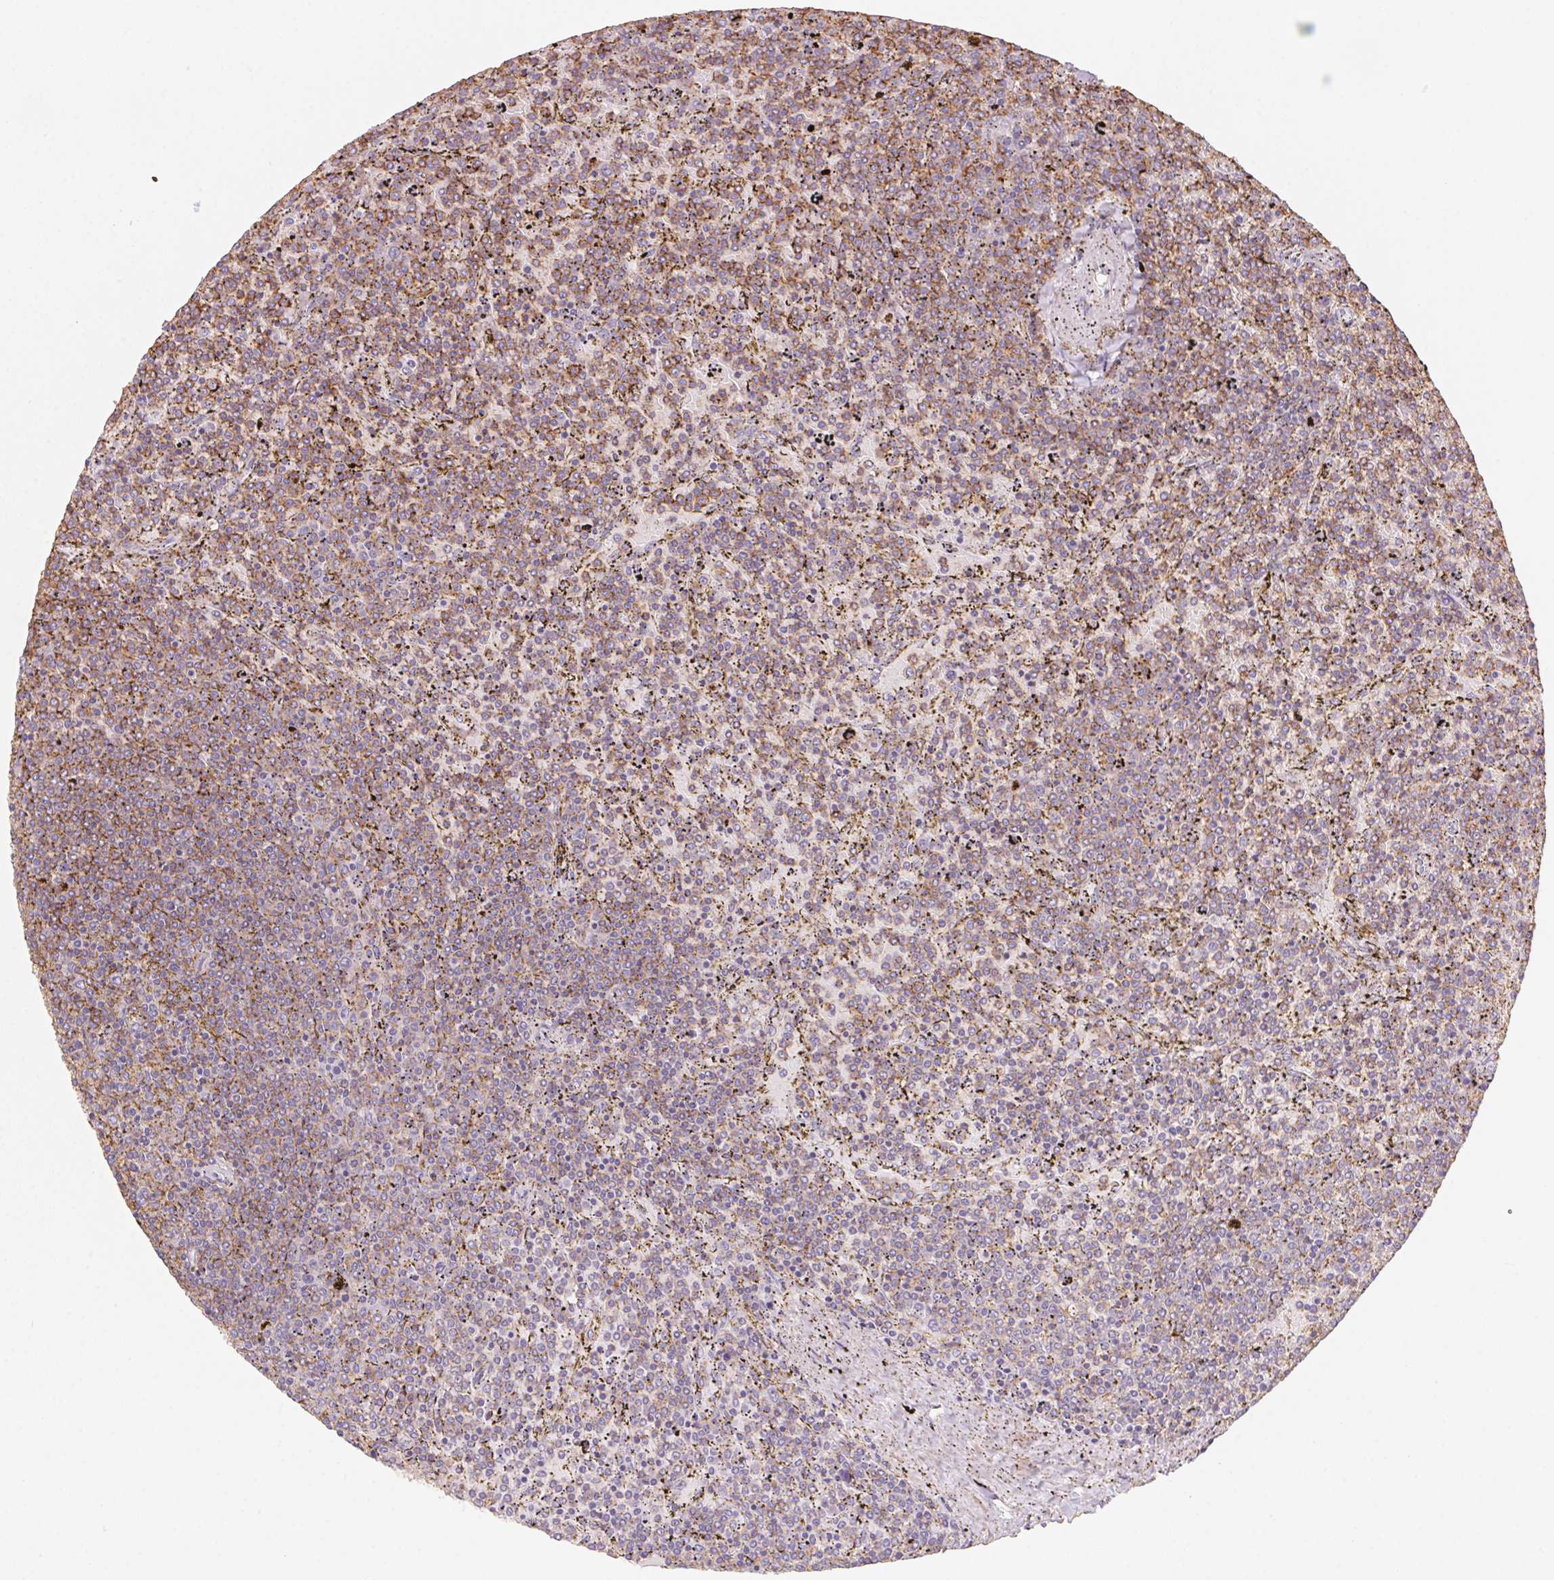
{"staining": {"intensity": "moderate", "quantity": "<25%", "location": "cytoplasmic/membranous"}, "tissue": "lymphoma", "cell_type": "Tumor cells", "image_type": "cancer", "snomed": [{"axis": "morphology", "description": "Malignant lymphoma, non-Hodgkin's type, Low grade"}, {"axis": "topography", "description": "Spleen"}], "caption": "High-power microscopy captured an immunohistochemistry photomicrograph of lymphoma, revealing moderate cytoplasmic/membranous expression in approximately <25% of tumor cells. (IHC, brightfield microscopy, high magnification).", "gene": "PRPH", "patient": {"sex": "female", "age": 77}}